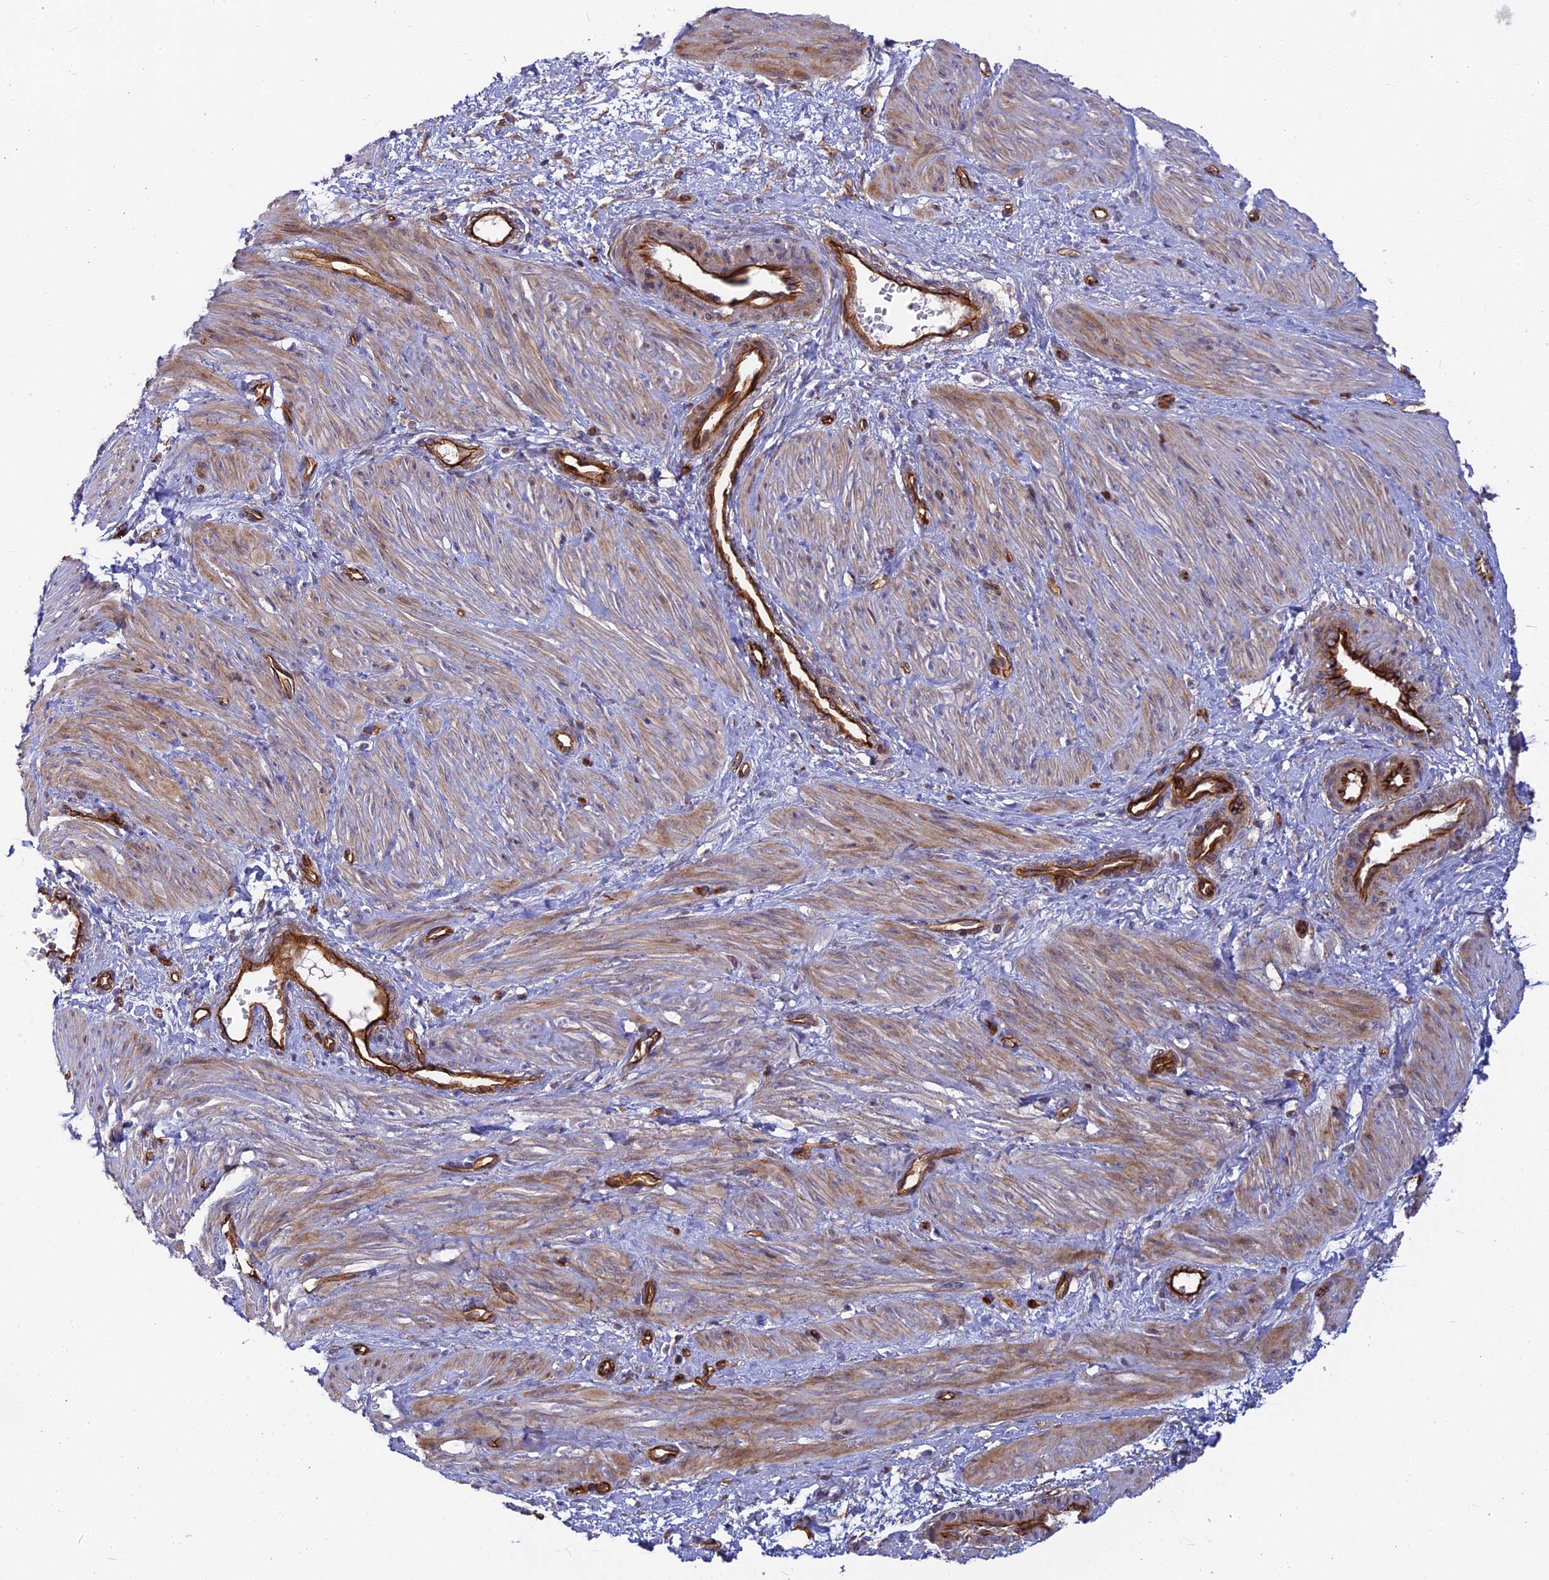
{"staining": {"intensity": "weak", "quantity": "25%-75%", "location": "cytoplasmic/membranous"}, "tissue": "smooth muscle", "cell_type": "Smooth muscle cells", "image_type": "normal", "snomed": [{"axis": "morphology", "description": "Normal tissue, NOS"}, {"axis": "topography", "description": "Endometrium"}], "caption": "This micrograph displays immunohistochemistry (IHC) staining of normal smooth muscle, with low weak cytoplasmic/membranous staining in approximately 25%-75% of smooth muscle cells.", "gene": "CNBD2", "patient": {"sex": "female", "age": 33}}